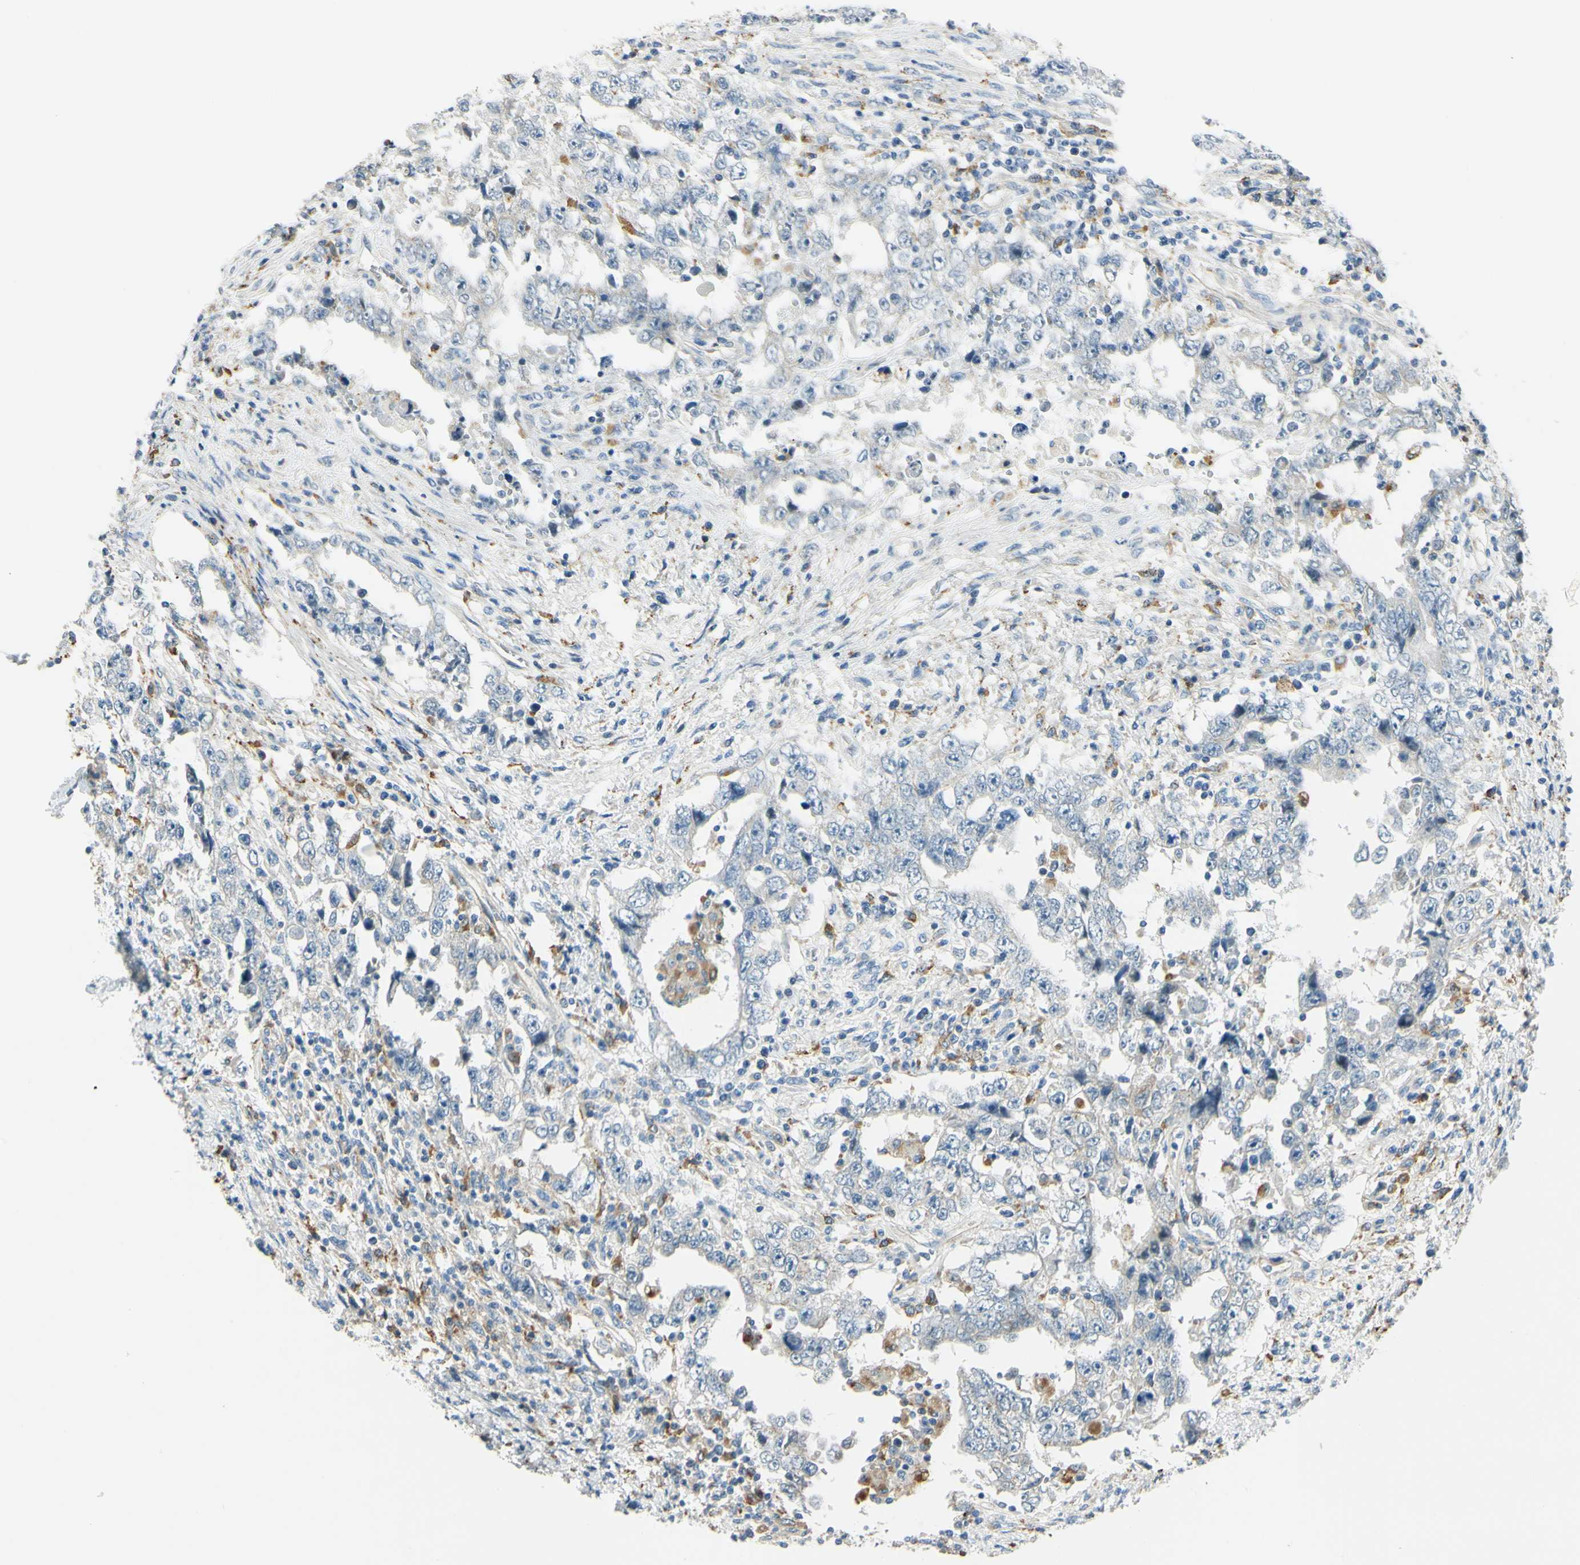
{"staining": {"intensity": "negative", "quantity": "none", "location": "none"}, "tissue": "testis cancer", "cell_type": "Tumor cells", "image_type": "cancer", "snomed": [{"axis": "morphology", "description": "Carcinoma, Embryonal, NOS"}, {"axis": "topography", "description": "Testis"}], "caption": "Immunohistochemistry (IHC) histopathology image of neoplastic tissue: embryonal carcinoma (testis) stained with DAB displays no significant protein expression in tumor cells.", "gene": "LAMA3", "patient": {"sex": "male", "age": 26}}